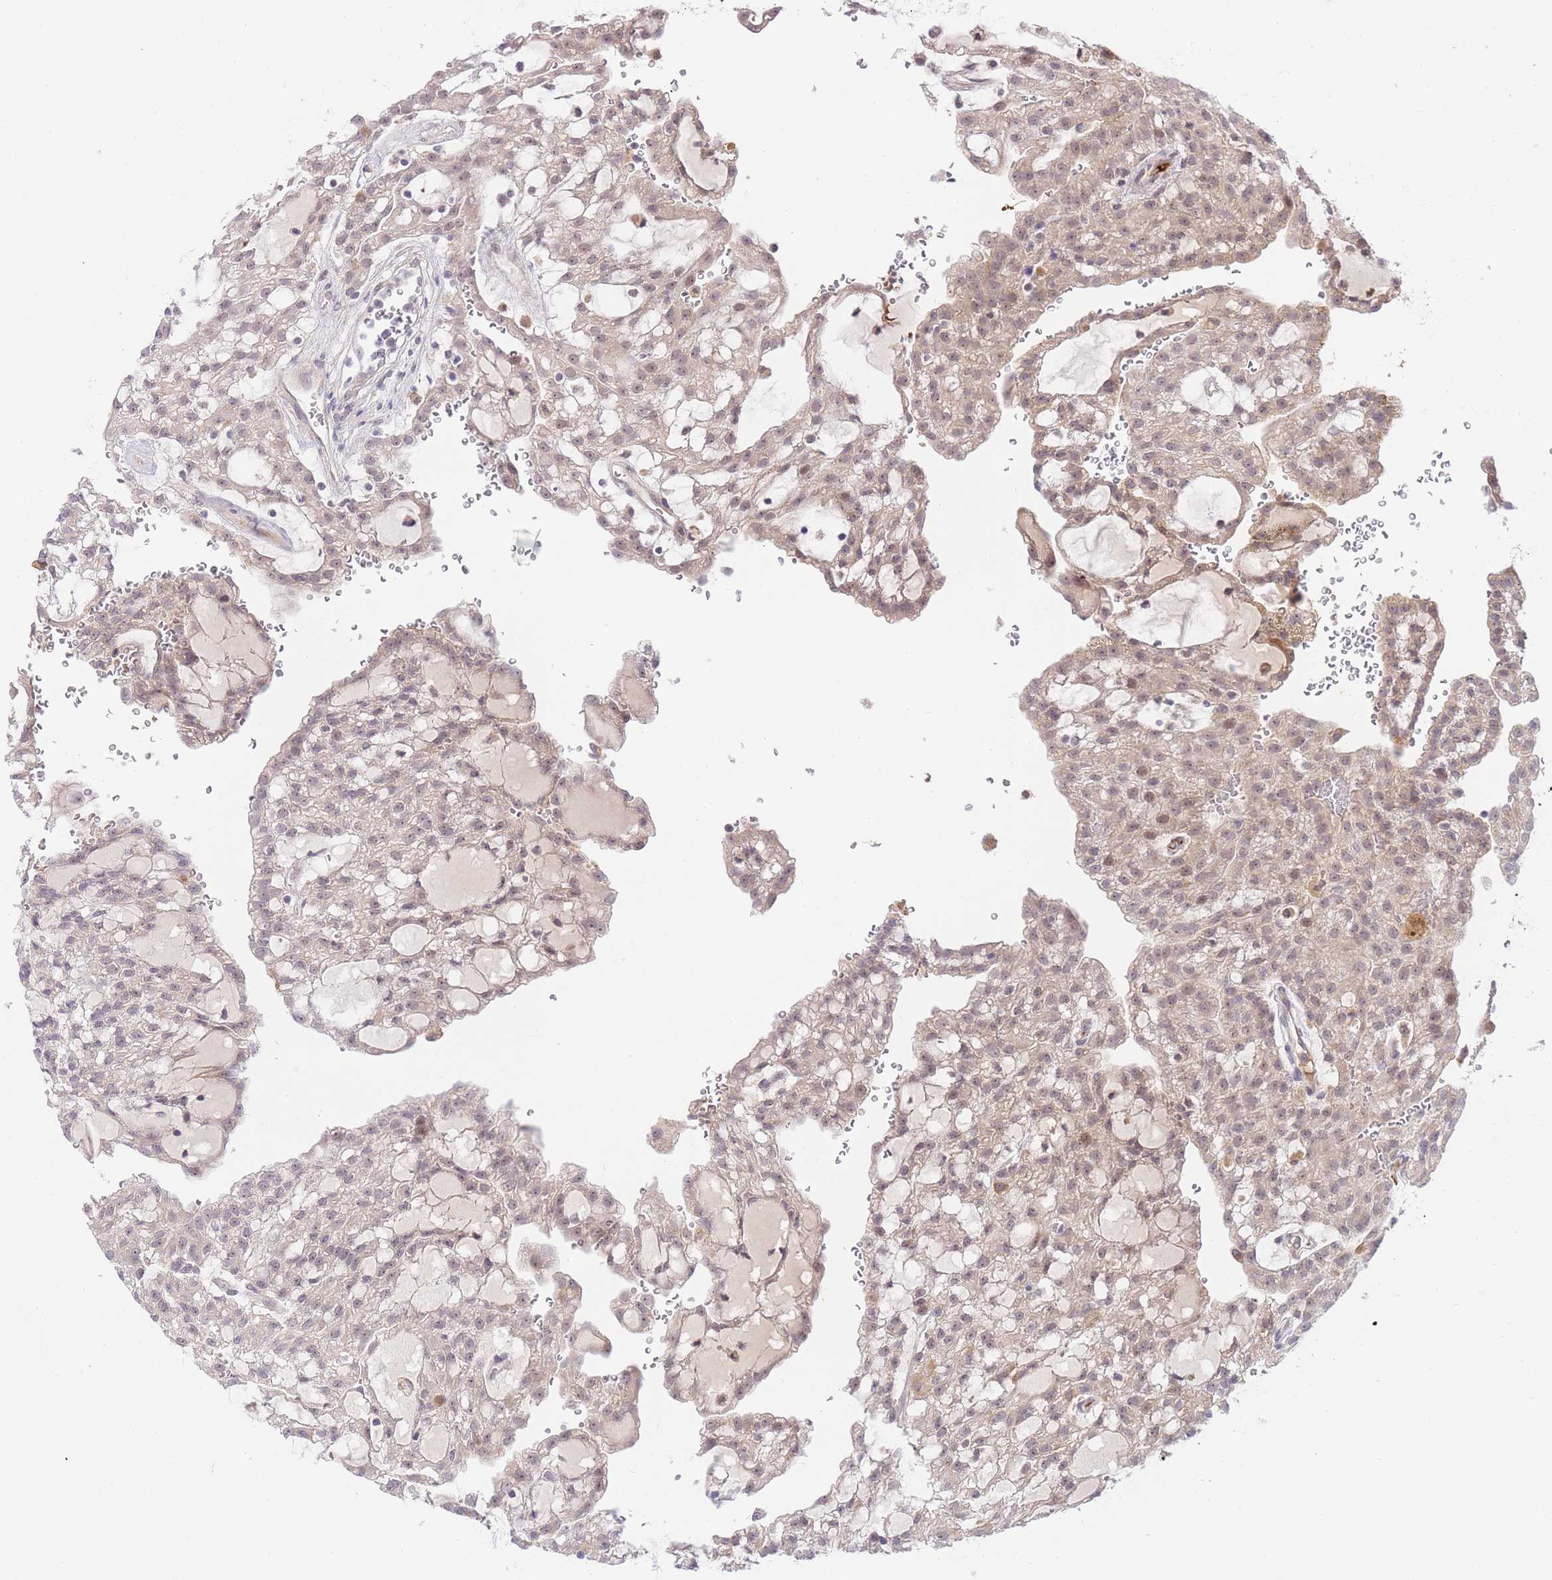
{"staining": {"intensity": "weak", "quantity": "<25%", "location": "nuclear"}, "tissue": "renal cancer", "cell_type": "Tumor cells", "image_type": "cancer", "snomed": [{"axis": "morphology", "description": "Adenocarcinoma, NOS"}, {"axis": "topography", "description": "Kidney"}], "caption": "Human renal cancer stained for a protein using IHC exhibits no positivity in tumor cells.", "gene": "SLC25A33", "patient": {"sex": "male", "age": 63}}